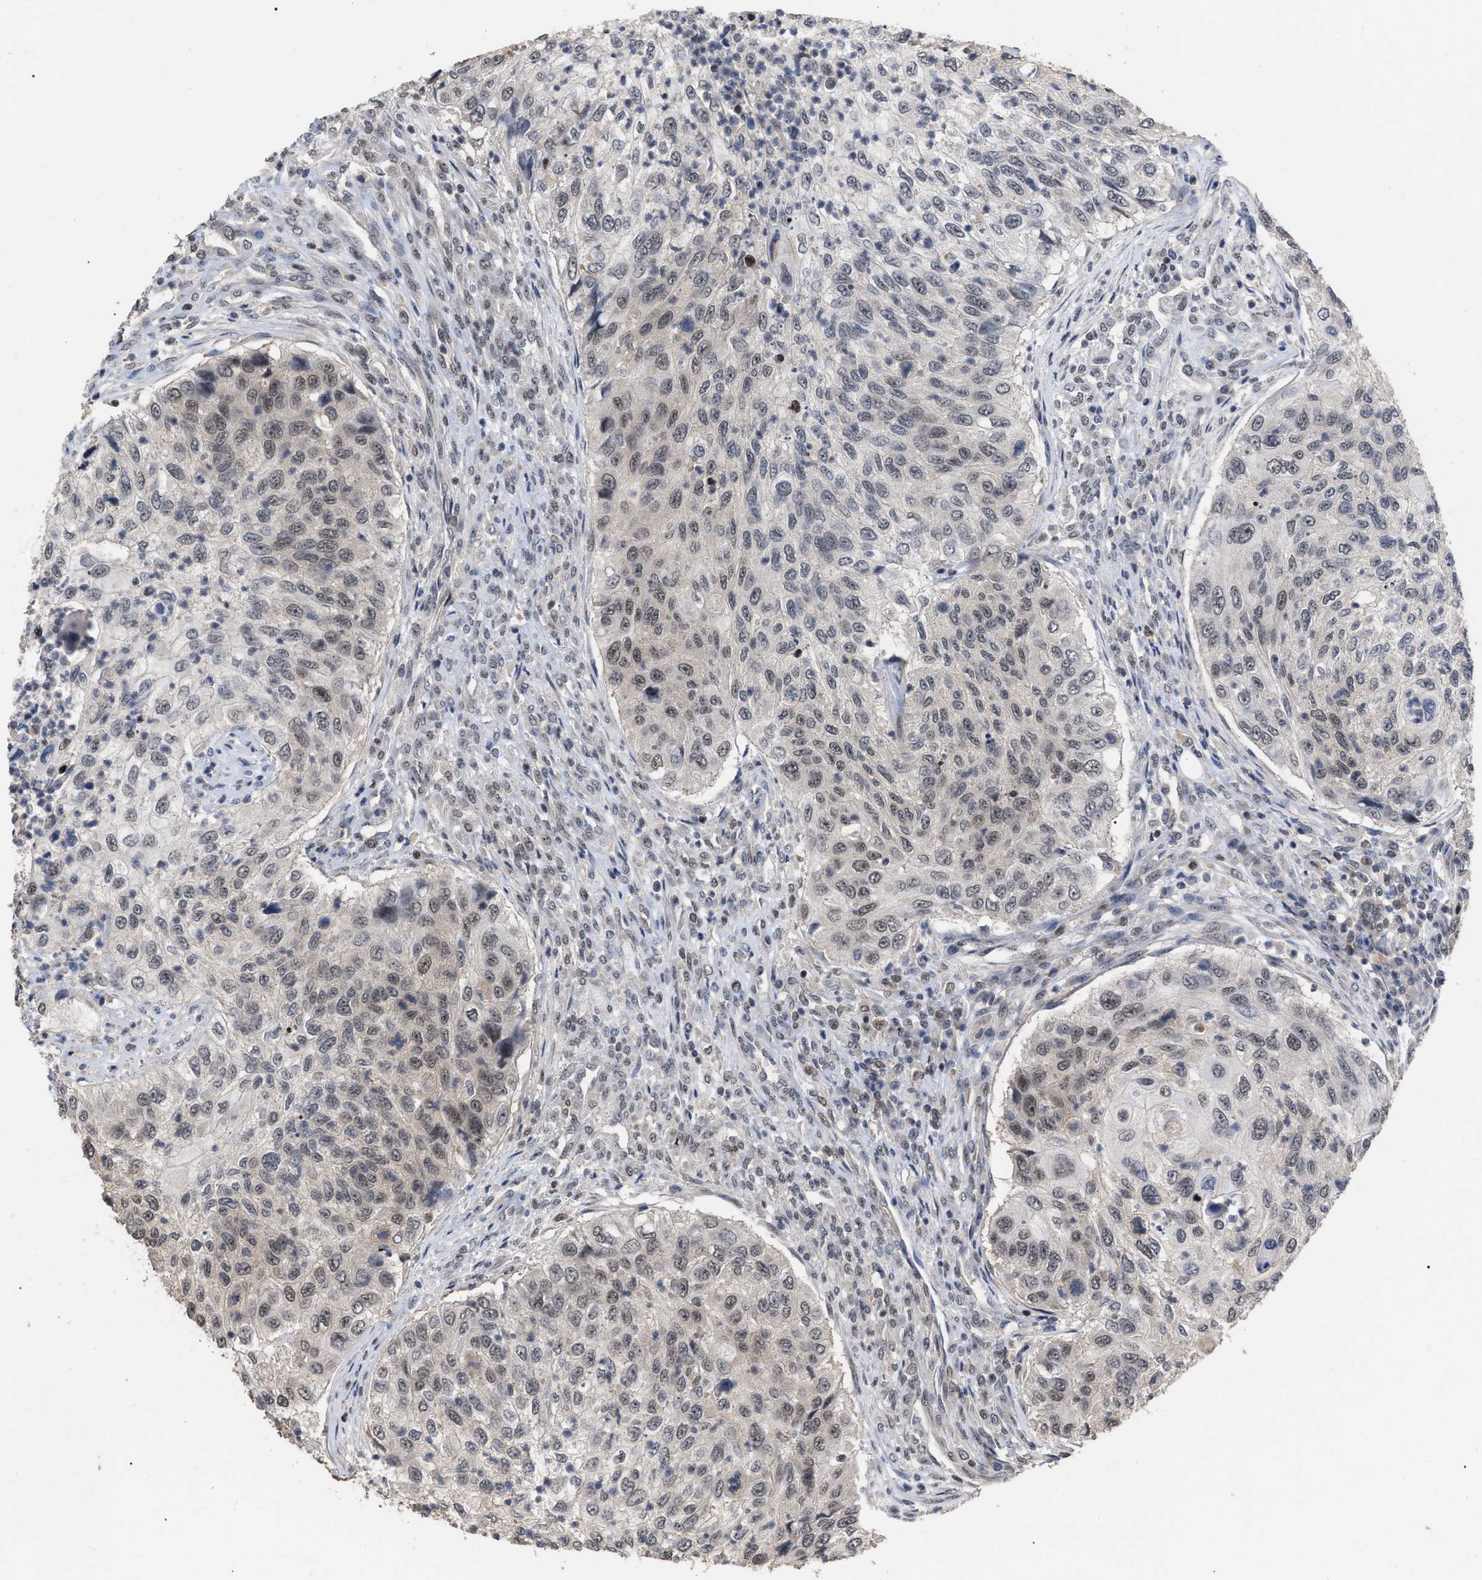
{"staining": {"intensity": "weak", "quantity": "25%-75%", "location": "nuclear"}, "tissue": "urothelial cancer", "cell_type": "Tumor cells", "image_type": "cancer", "snomed": [{"axis": "morphology", "description": "Urothelial carcinoma, High grade"}, {"axis": "topography", "description": "Urinary bladder"}], "caption": "DAB (3,3'-diaminobenzidine) immunohistochemical staining of urothelial cancer reveals weak nuclear protein staining in approximately 25%-75% of tumor cells. (DAB (3,3'-diaminobenzidine) IHC with brightfield microscopy, high magnification).", "gene": "JAZF1", "patient": {"sex": "female", "age": 60}}